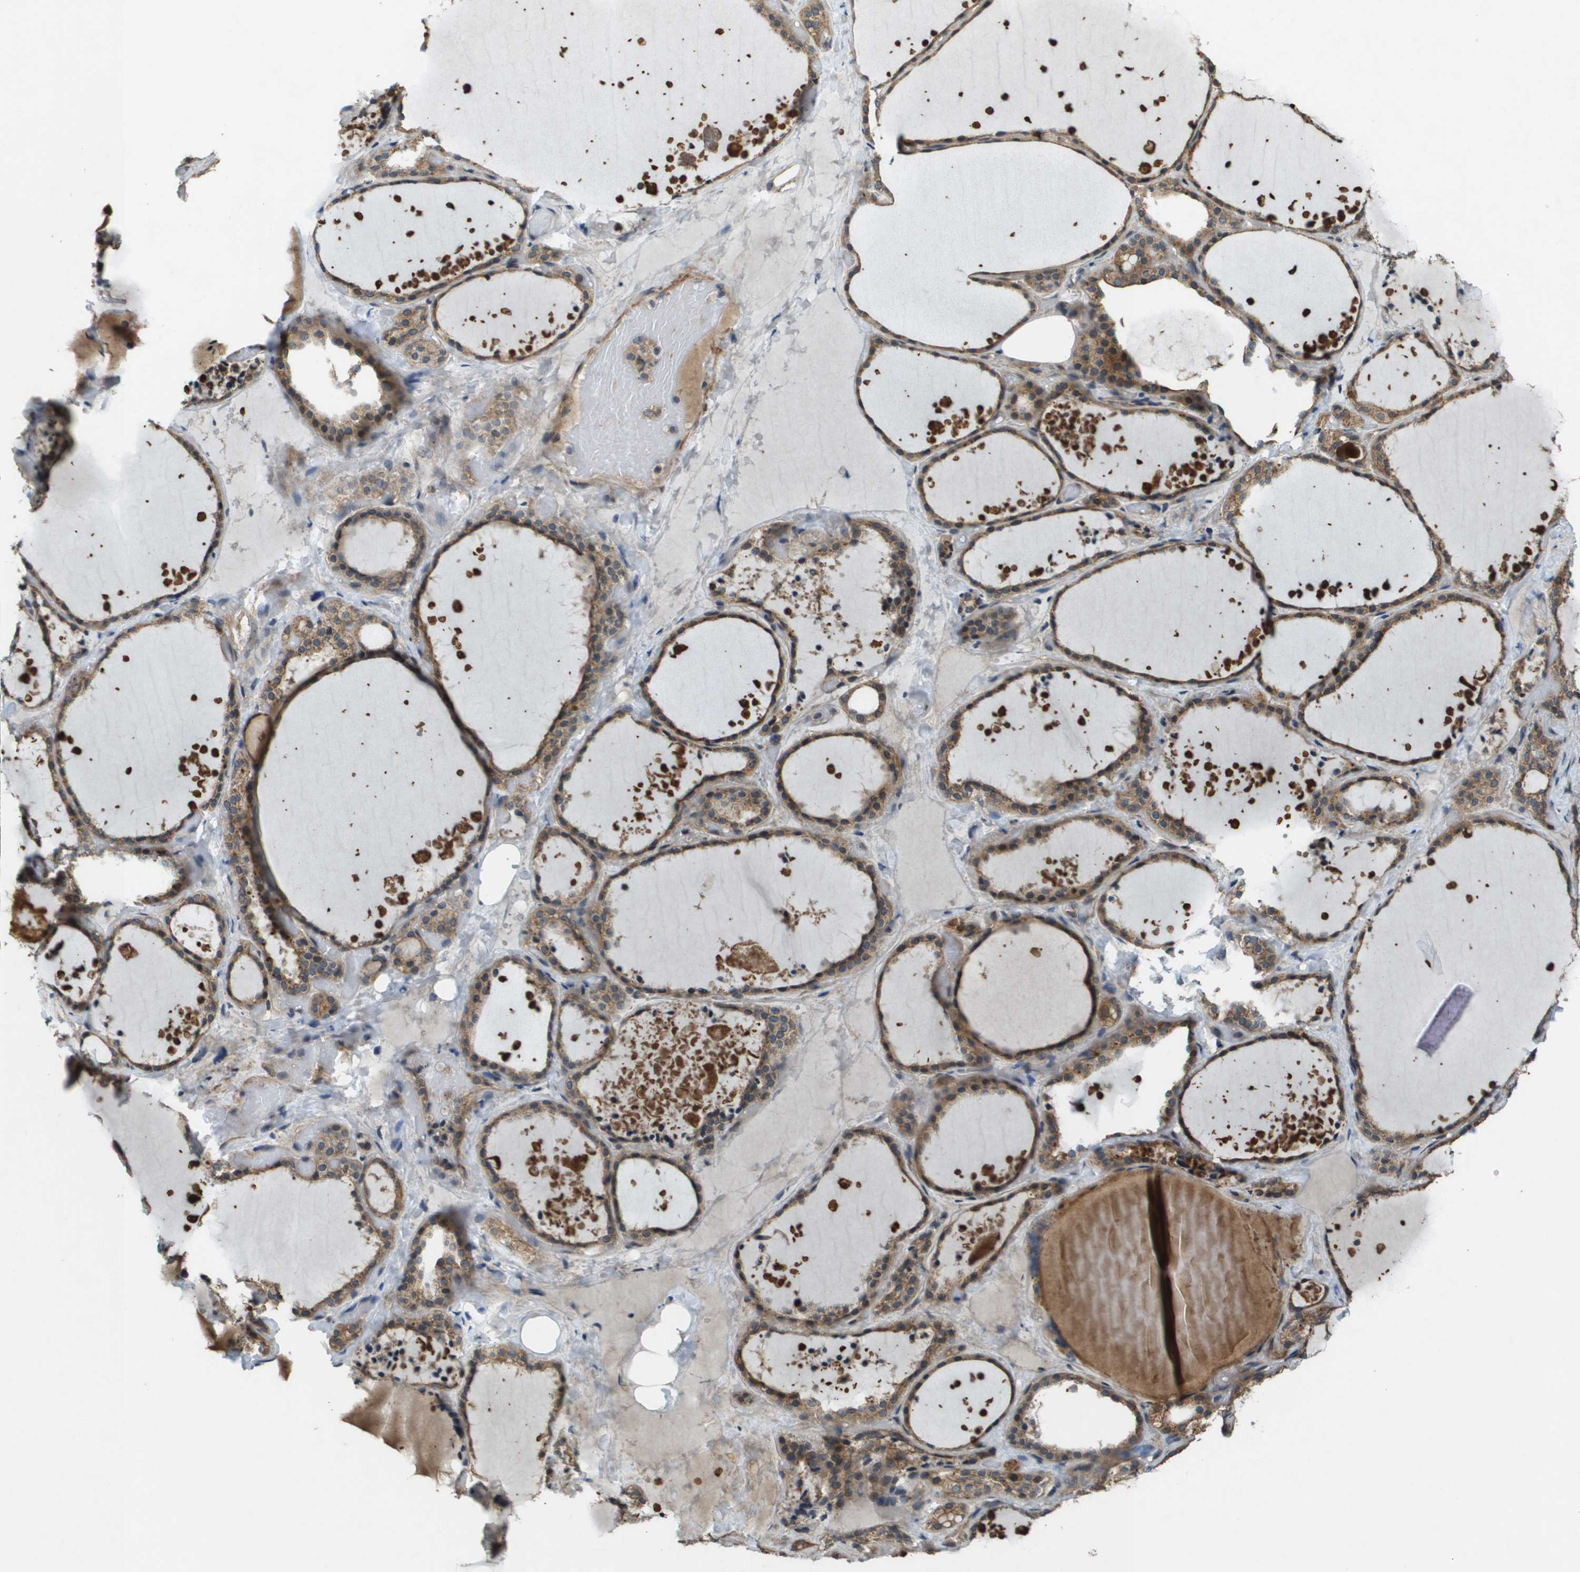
{"staining": {"intensity": "moderate", "quantity": ">75%", "location": "cytoplasmic/membranous"}, "tissue": "thyroid gland", "cell_type": "Glandular cells", "image_type": "normal", "snomed": [{"axis": "morphology", "description": "Normal tissue, NOS"}, {"axis": "topography", "description": "Thyroid gland"}], "caption": "Protein staining of normal thyroid gland reveals moderate cytoplasmic/membranous expression in approximately >75% of glandular cells.", "gene": "CDKN2C", "patient": {"sex": "female", "age": 44}}